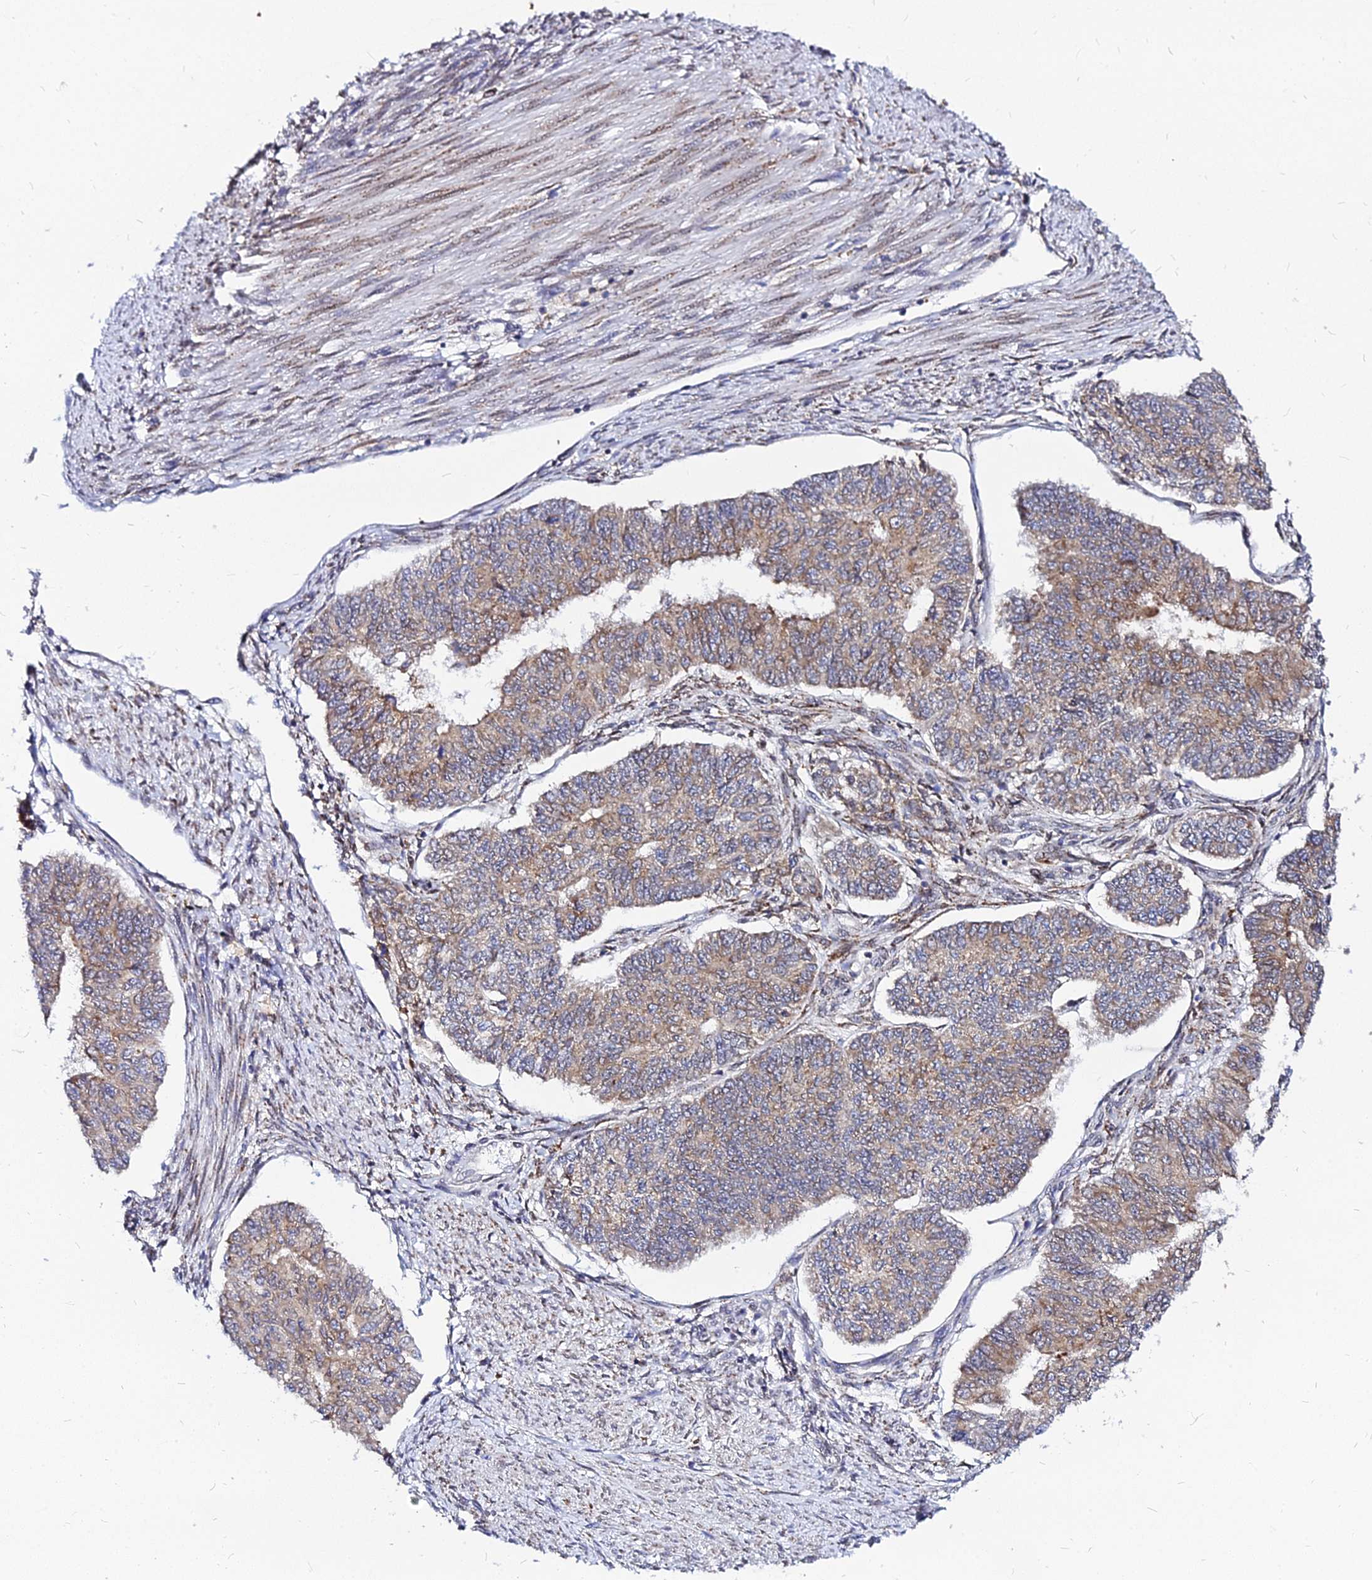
{"staining": {"intensity": "weak", "quantity": ">75%", "location": "cytoplasmic/membranous"}, "tissue": "endometrial cancer", "cell_type": "Tumor cells", "image_type": "cancer", "snomed": [{"axis": "morphology", "description": "Adenocarcinoma, NOS"}, {"axis": "topography", "description": "Endometrium"}], "caption": "Endometrial cancer stained with a protein marker reveals weak staining in tumor cells.", "gene": "RNF121", "patient": {"sex": "female", "age": 32}}